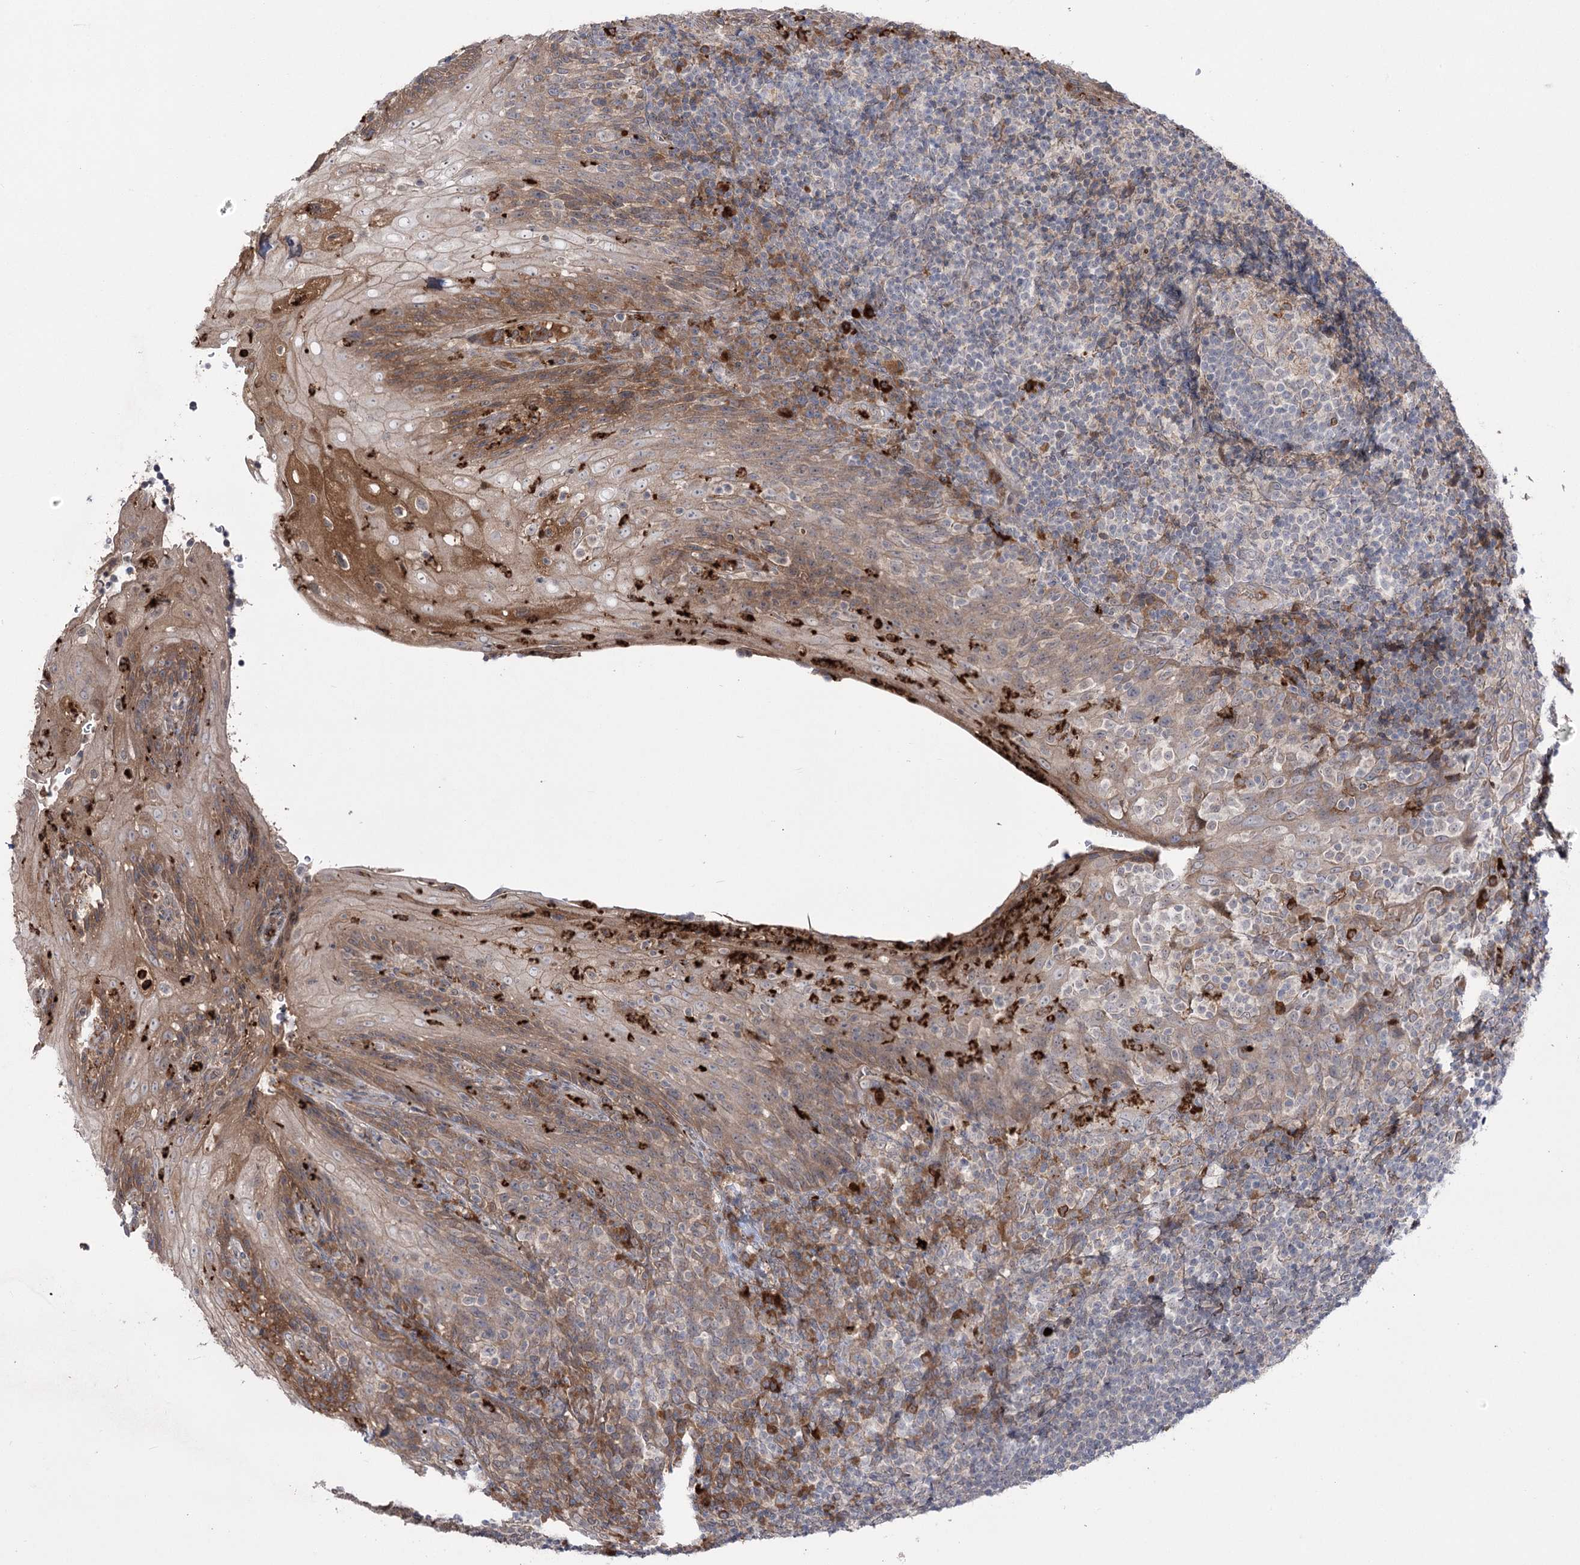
{"staining": {"intensity": "weak", "quantity": "<25%", "location": "cytoplasmic/membranous"}, "tissue": "tonsil", "cell_type": "Germinal center cells", "image_type": "normal", "snomed": [{"axis": "morphology", "description": "Normal tissue, NOS"}, {"axis": "topography", "description": "Tonsil"}], "caption": "Immunohistochemistry (IHC) of normal human tonsil displays no expression in germinal center cells. (Immunohistochemistry, brightfield microscopy, high magnification).", "gene": "PLEKHA5", "patient": {"sex": "male", "age": 37}}